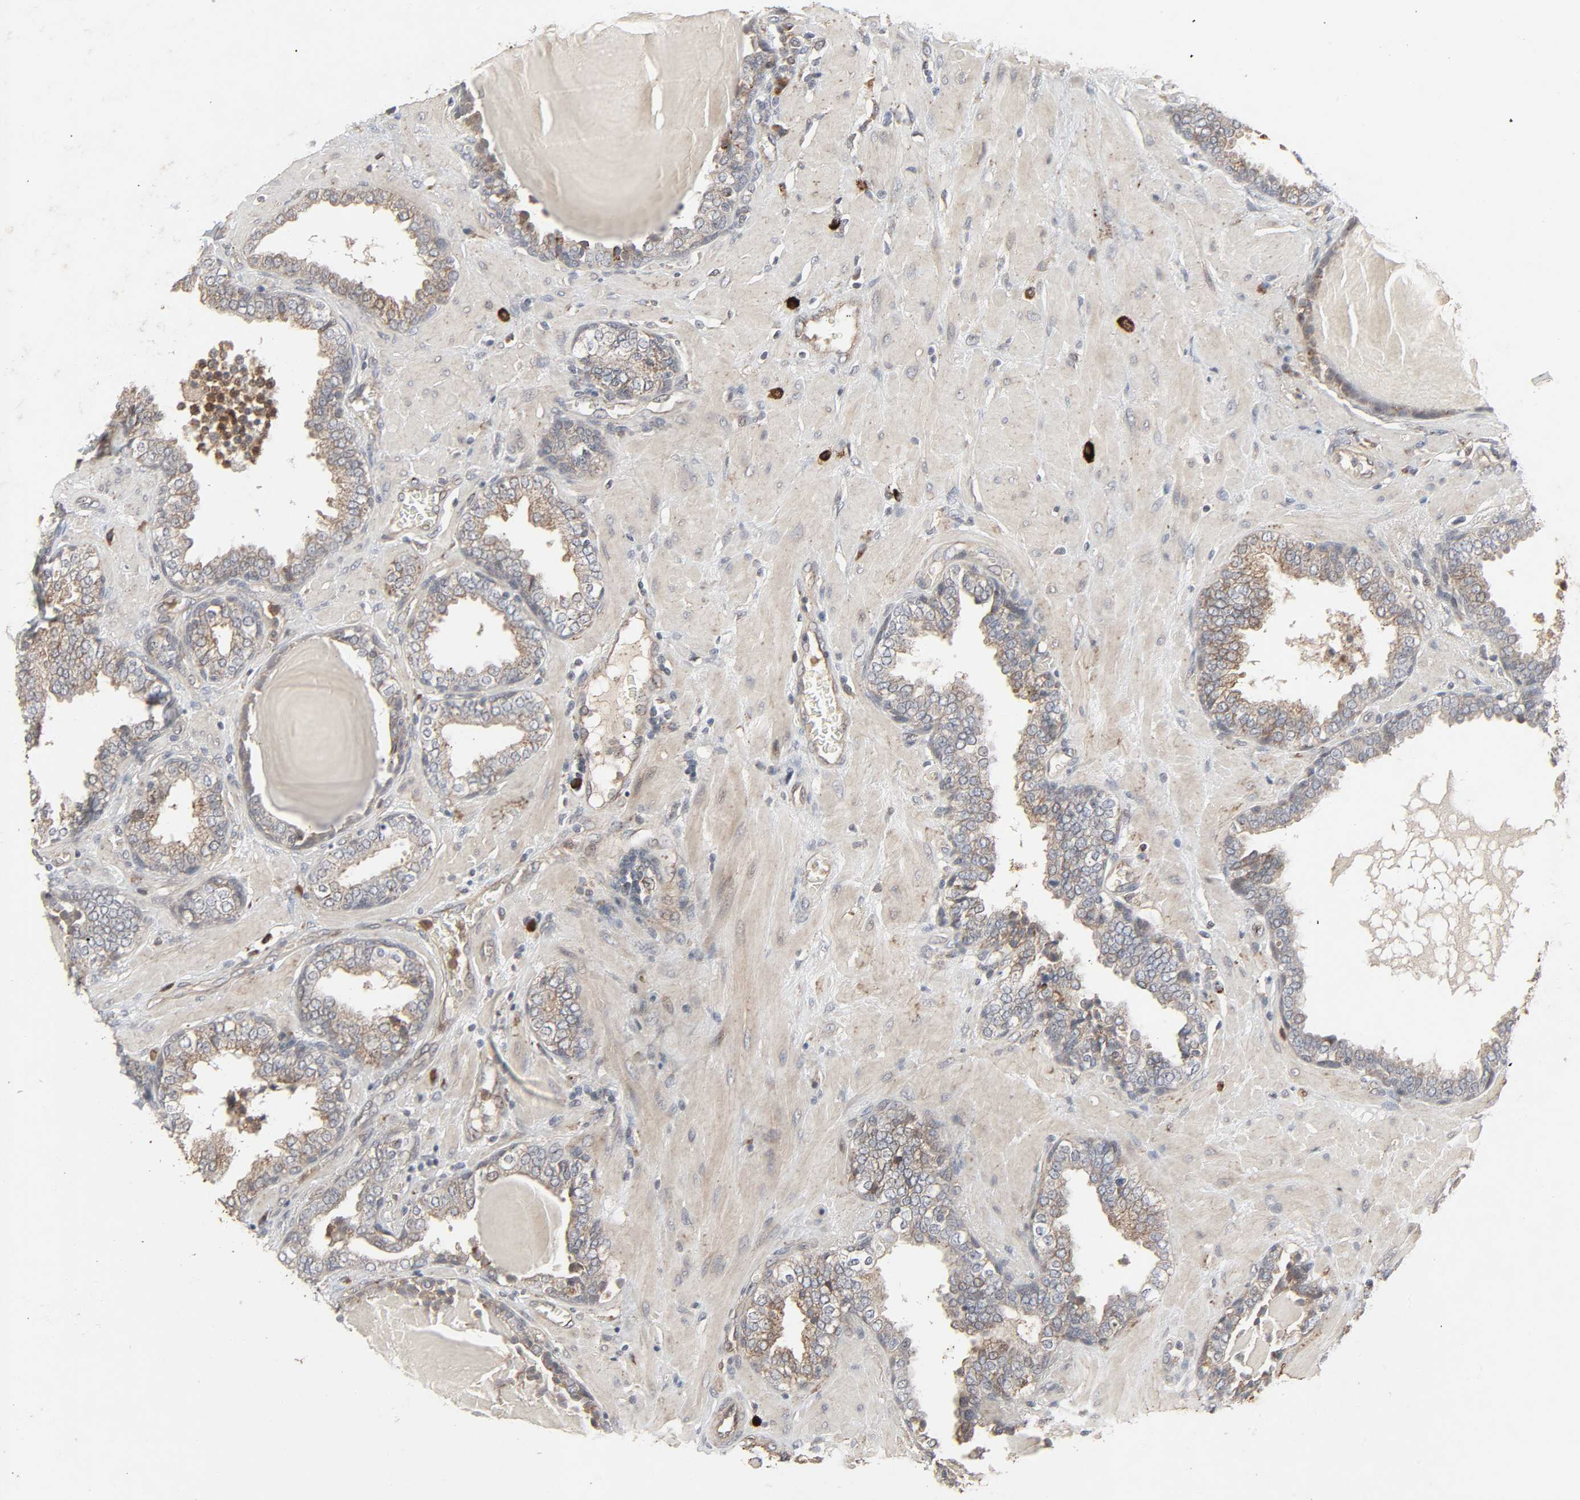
{"staining": {"intensity": "moderate", "quantity": ">75%", "location": "cytoplasmic/membranous"}, "tissue": "prostate", "cell_type": "Glandular cells", "image_type": "normal", "snomed": [{"axis": "morphology", "description": "Normal tissue, NOS"}, {"axis": "topography", "description": "Prostate"}], "caption": "Approximately >75% of glandular cells in normal human prostate demonstrate moderate cytoplasmic/membranous protein positivity as visualized by brown immunohistochemical staining.", "gene": "ADCY4", "patient": {"sex": "male", "age": 51}}